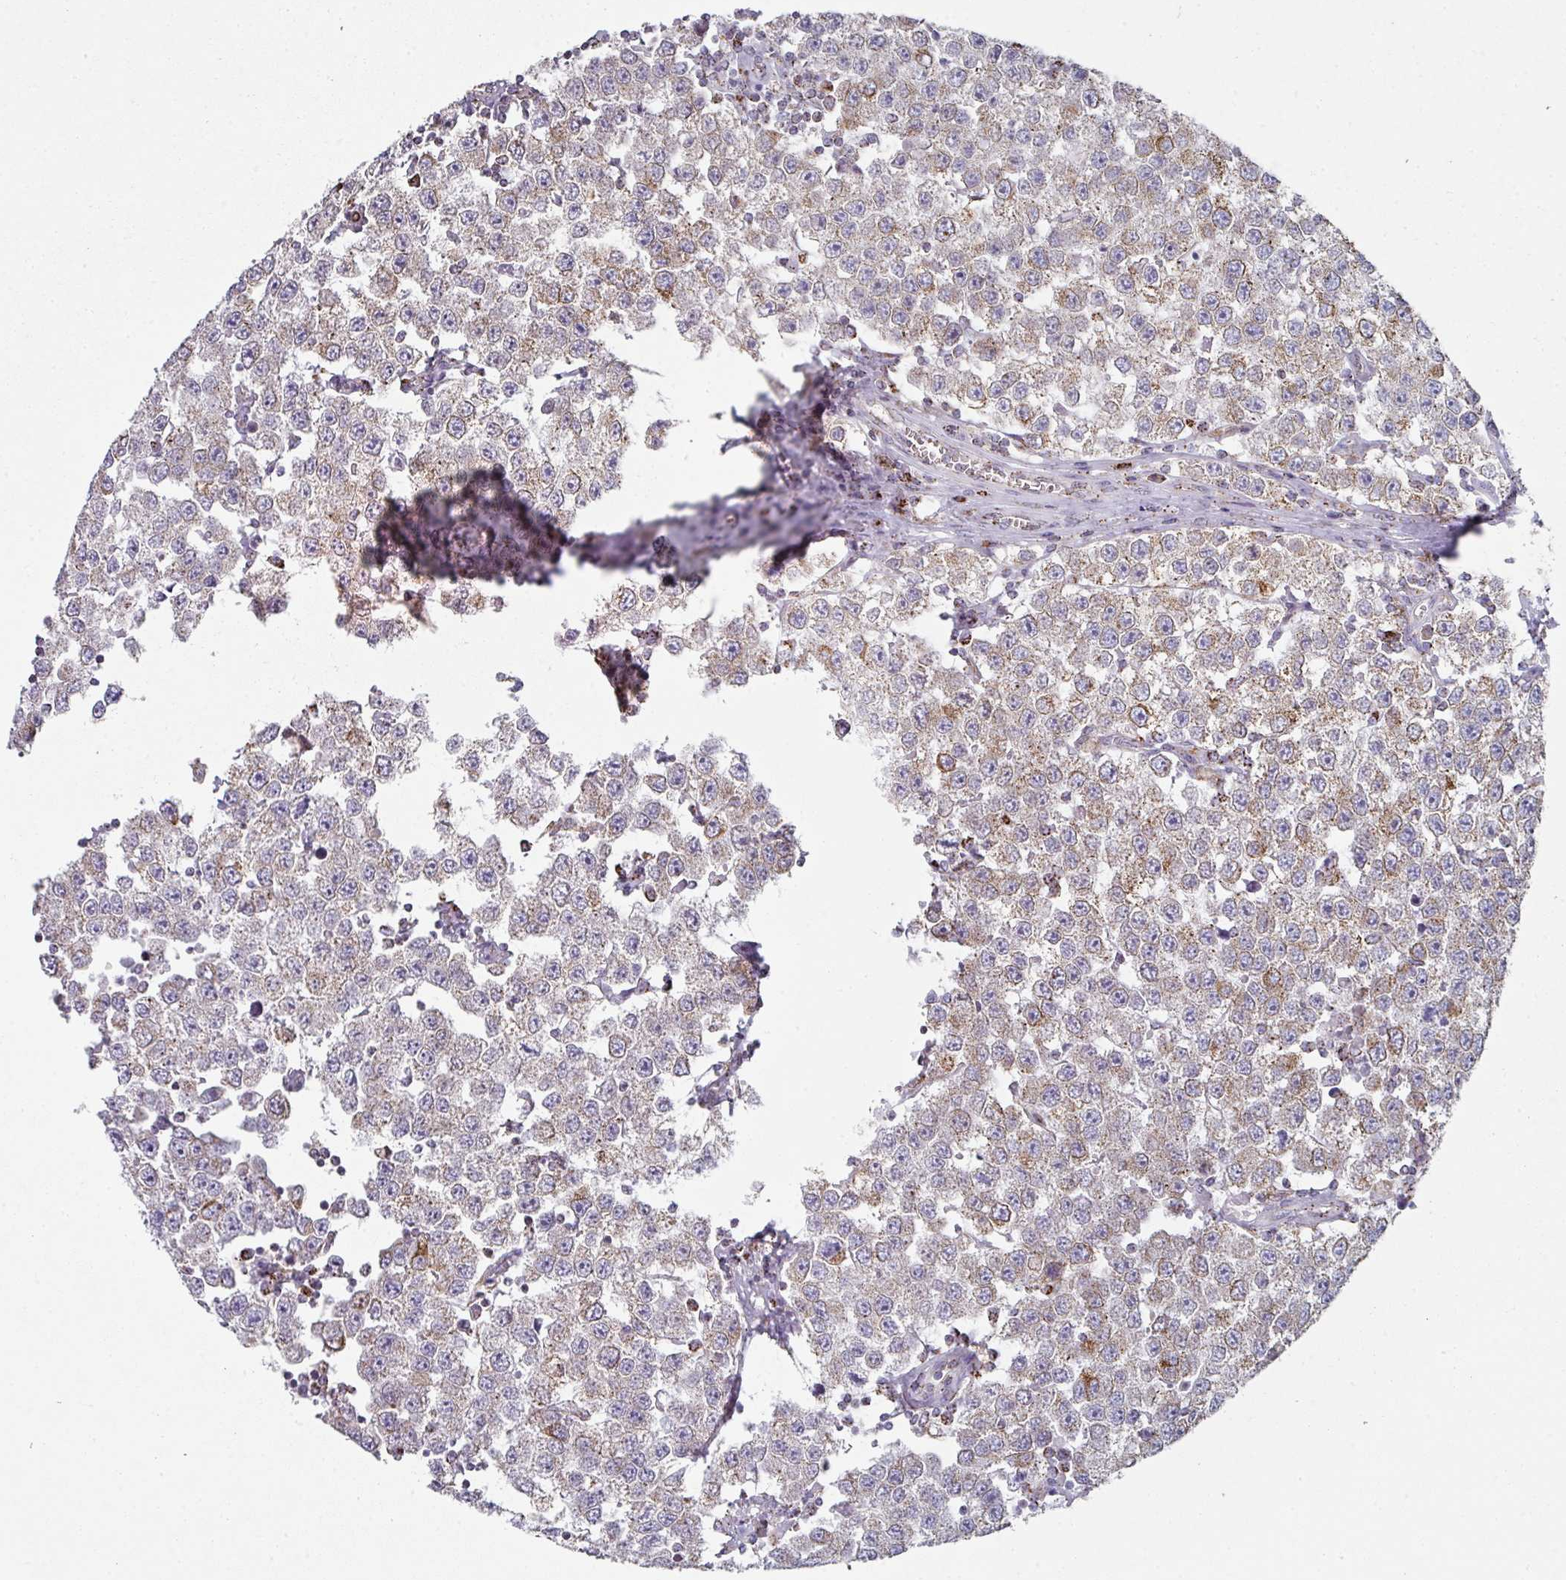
{"staining": {"intensity": "weak", "quantity": "25%-75%", "location": "cytoplasmic/membranous"}, "tissue": "testis cancer", "cell_type": "Tumor cells", "image_type": "cancer", "snomed": [{"axis": "morphology", "description": "Seminoma, NOS"}, {"axis": "topography", "description": "Testis"}], "caption": "Human testis cancer (seminoma) stained with a protein marker displays weak staining in tumor cells.", "gene": "CCDC85B", "patient": {"sex": "male", "age": 34}}